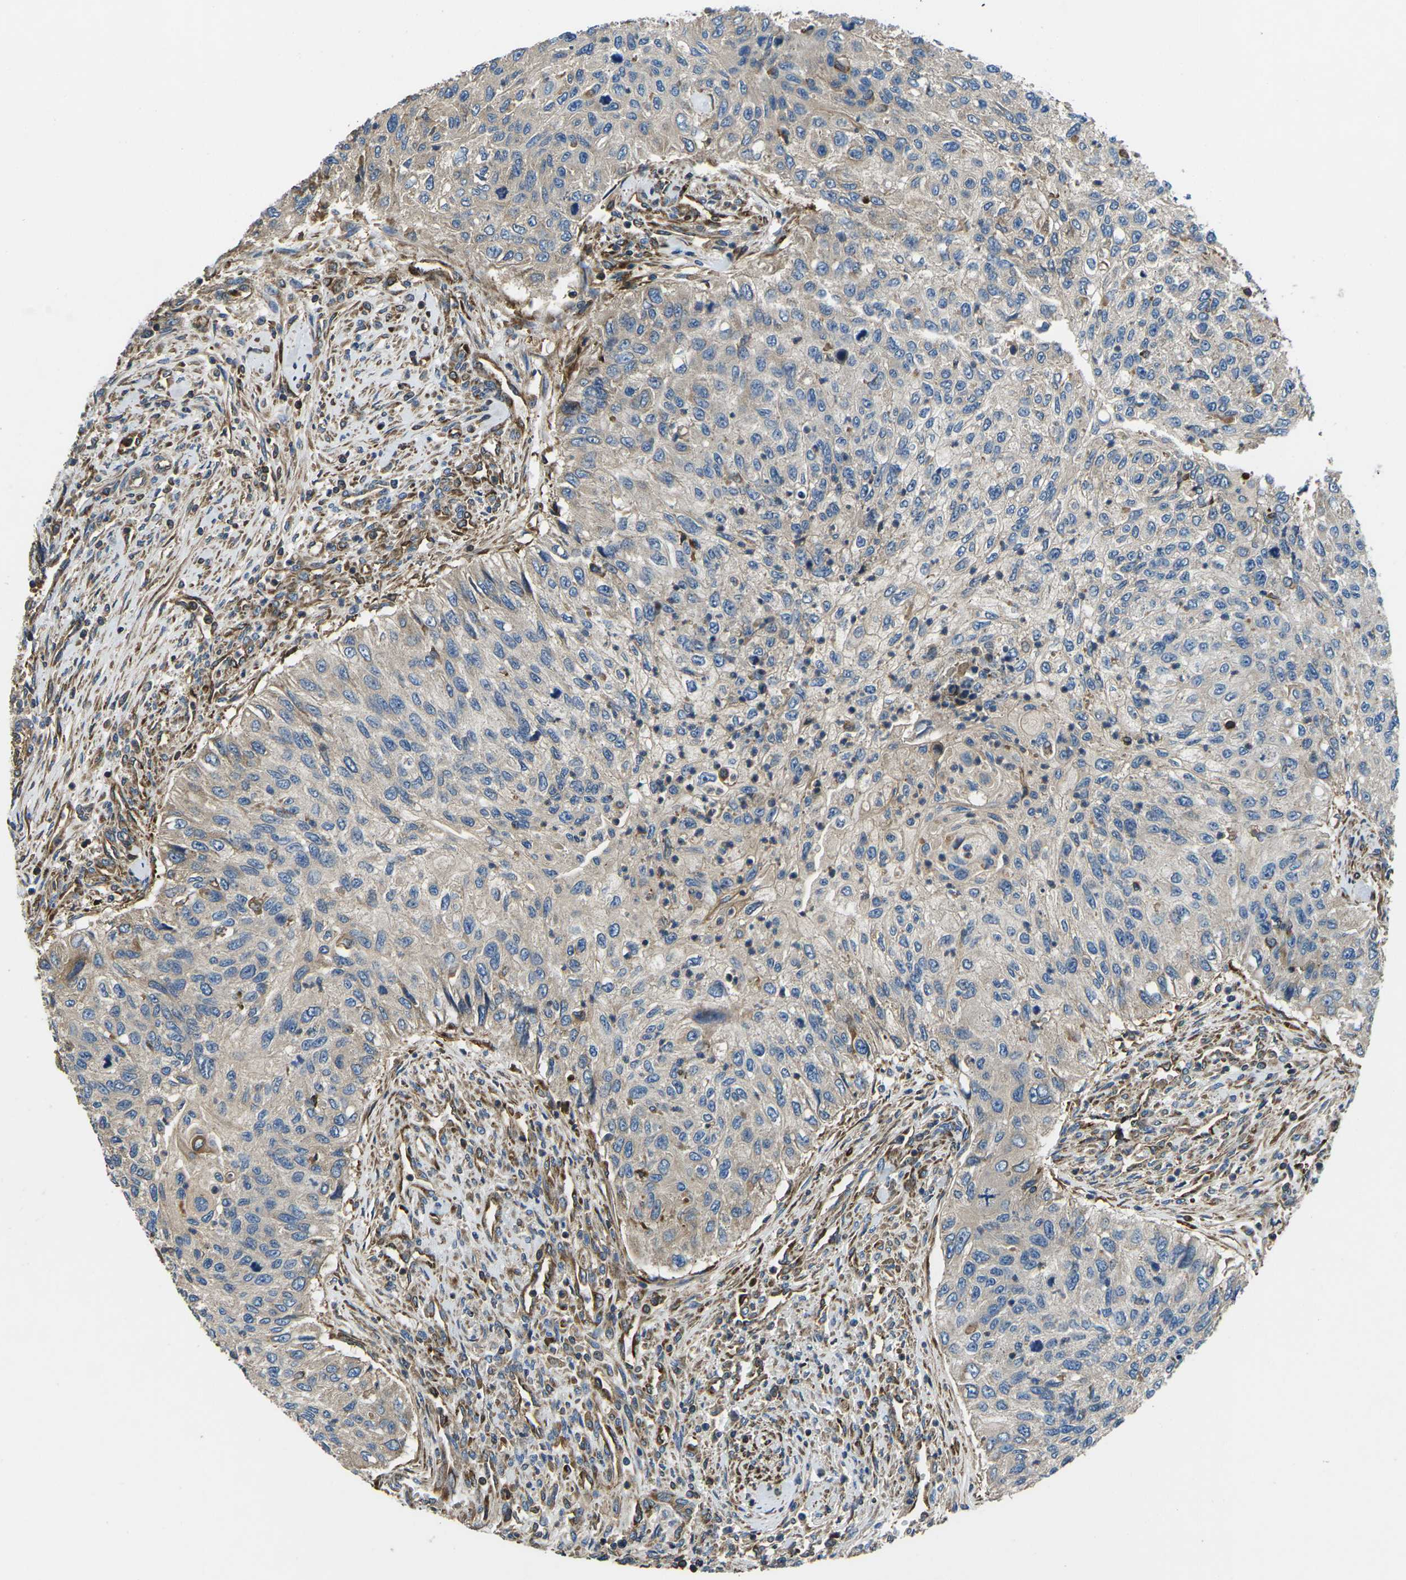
{"staining": {"intensity": "weak", "quantity": "25%-75%", "location": "cytoplasmic/membranous"}, "tissue": "urothelial cancer", "cell_type": "Tumor cells", "image_type": "cancer", "snomed": [{"axis": "morphology", "description": "Urothelial carcinoma, High grade"}, {"axis": "topography", "description": "Urinary bladder"}], "caption": "Tumor cells exhibit low levels of weak cytoplasmic/membranous expression in approximately 25%-75% of cells in urothelial carcinoma (high-grade).", "gene": "KCNJ15", "patient": {"sex": "female", "age": 60}}